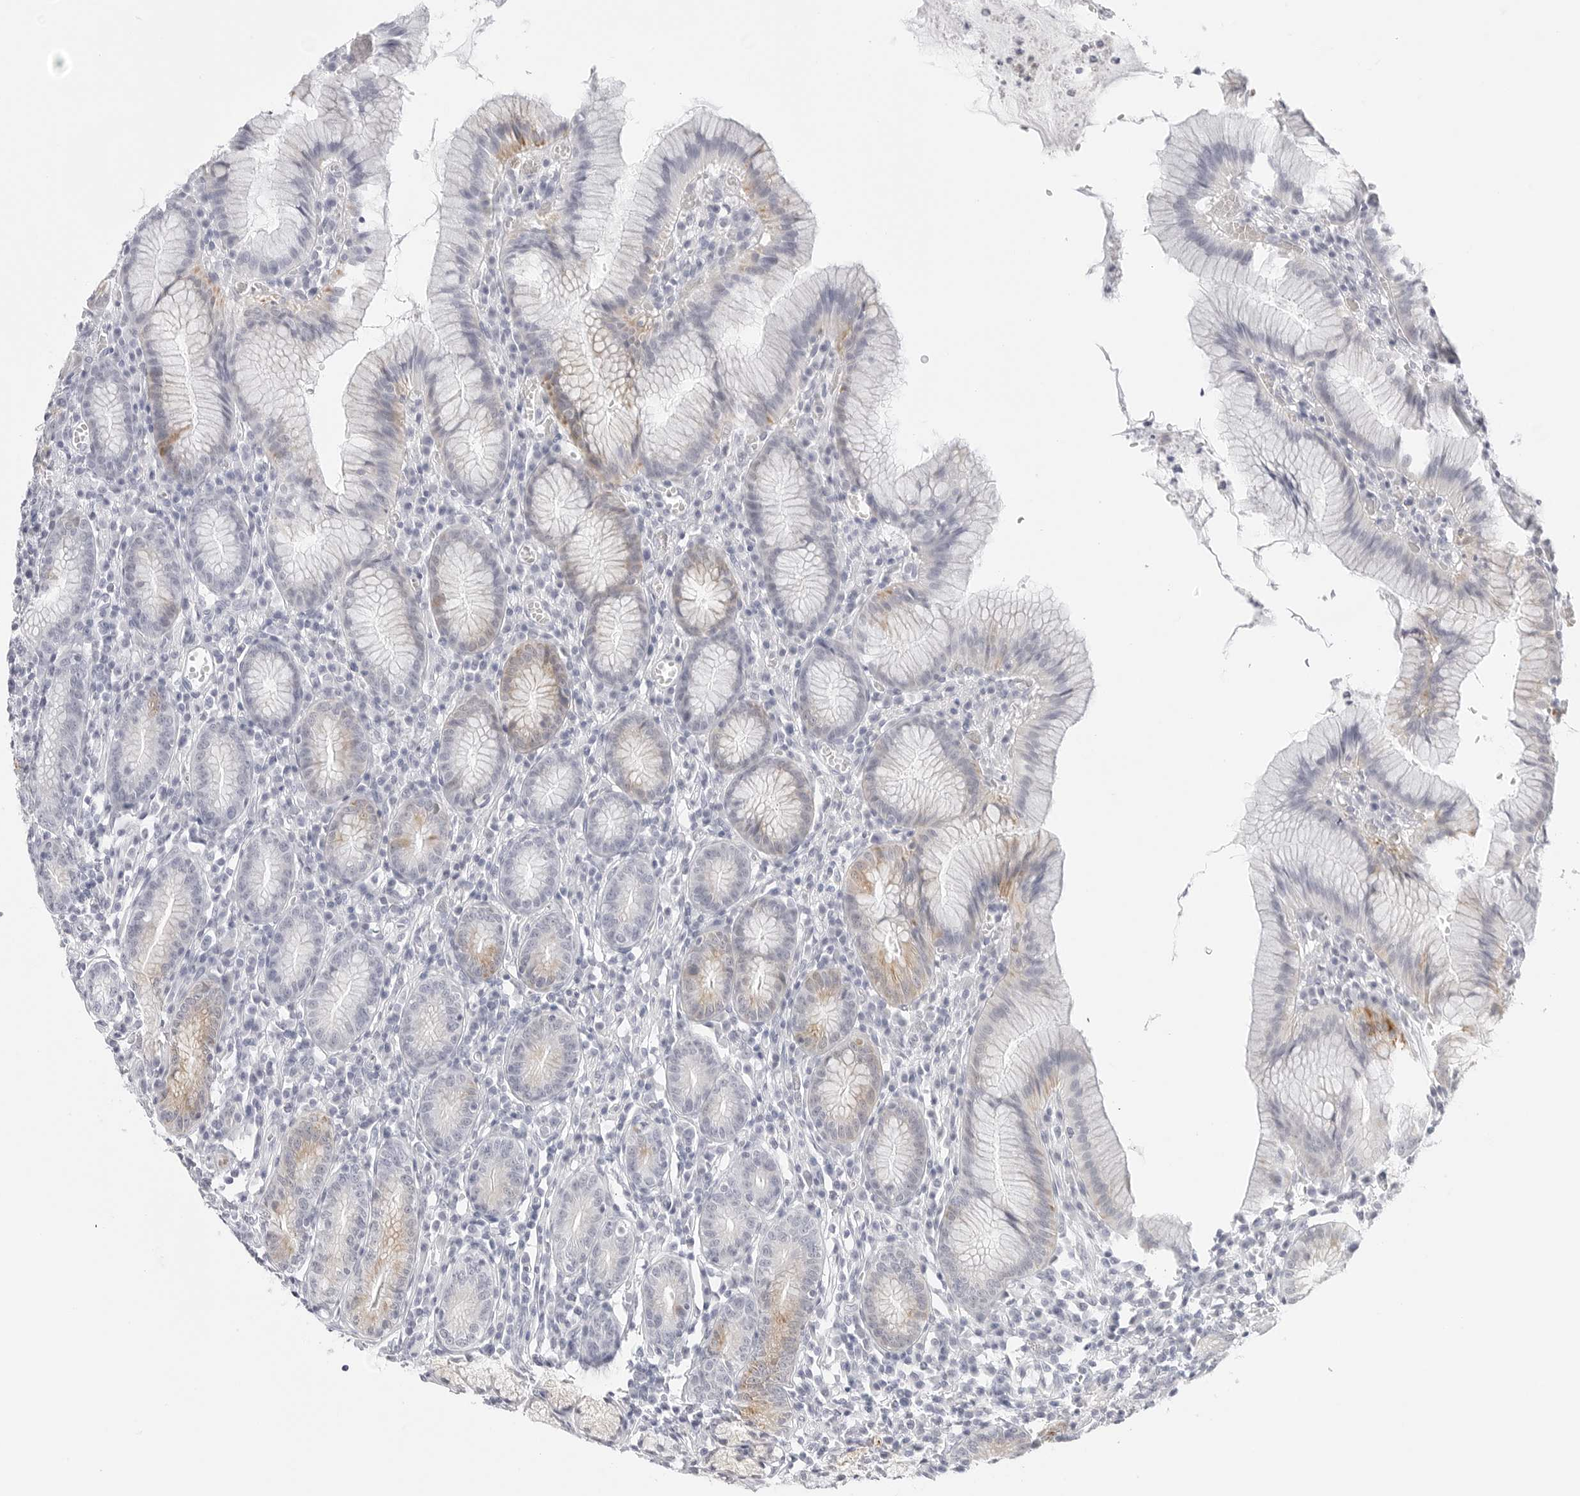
{"staining": {"intensity": "strong", "quantity": "25%-75%", "location": "cytoplasmic/membranous"}, "tissue": "stomach", "cell_type": "Glandular cells", "image_type": "normal", "snomed": [{"axis": "morphology", "description": "Normal tissue, NOS"}, {"axis": "topography", "description": "Stomach"}], "caption": "Unremarkable stomach demonstrates strong cytoplasmic/membranous positivity in approximately 25%-75% of glandular cells, visualized by immunohistochemistry. The staining was performed using DAB (3,3'-diaminobenzidine) to visualize the protein expression in brown, while the nuclei were stained in blue with hematoxylin (Magnification: 20x).", "gene": "HMGCS2", "patient": {"sex": "male", "age": 55}}